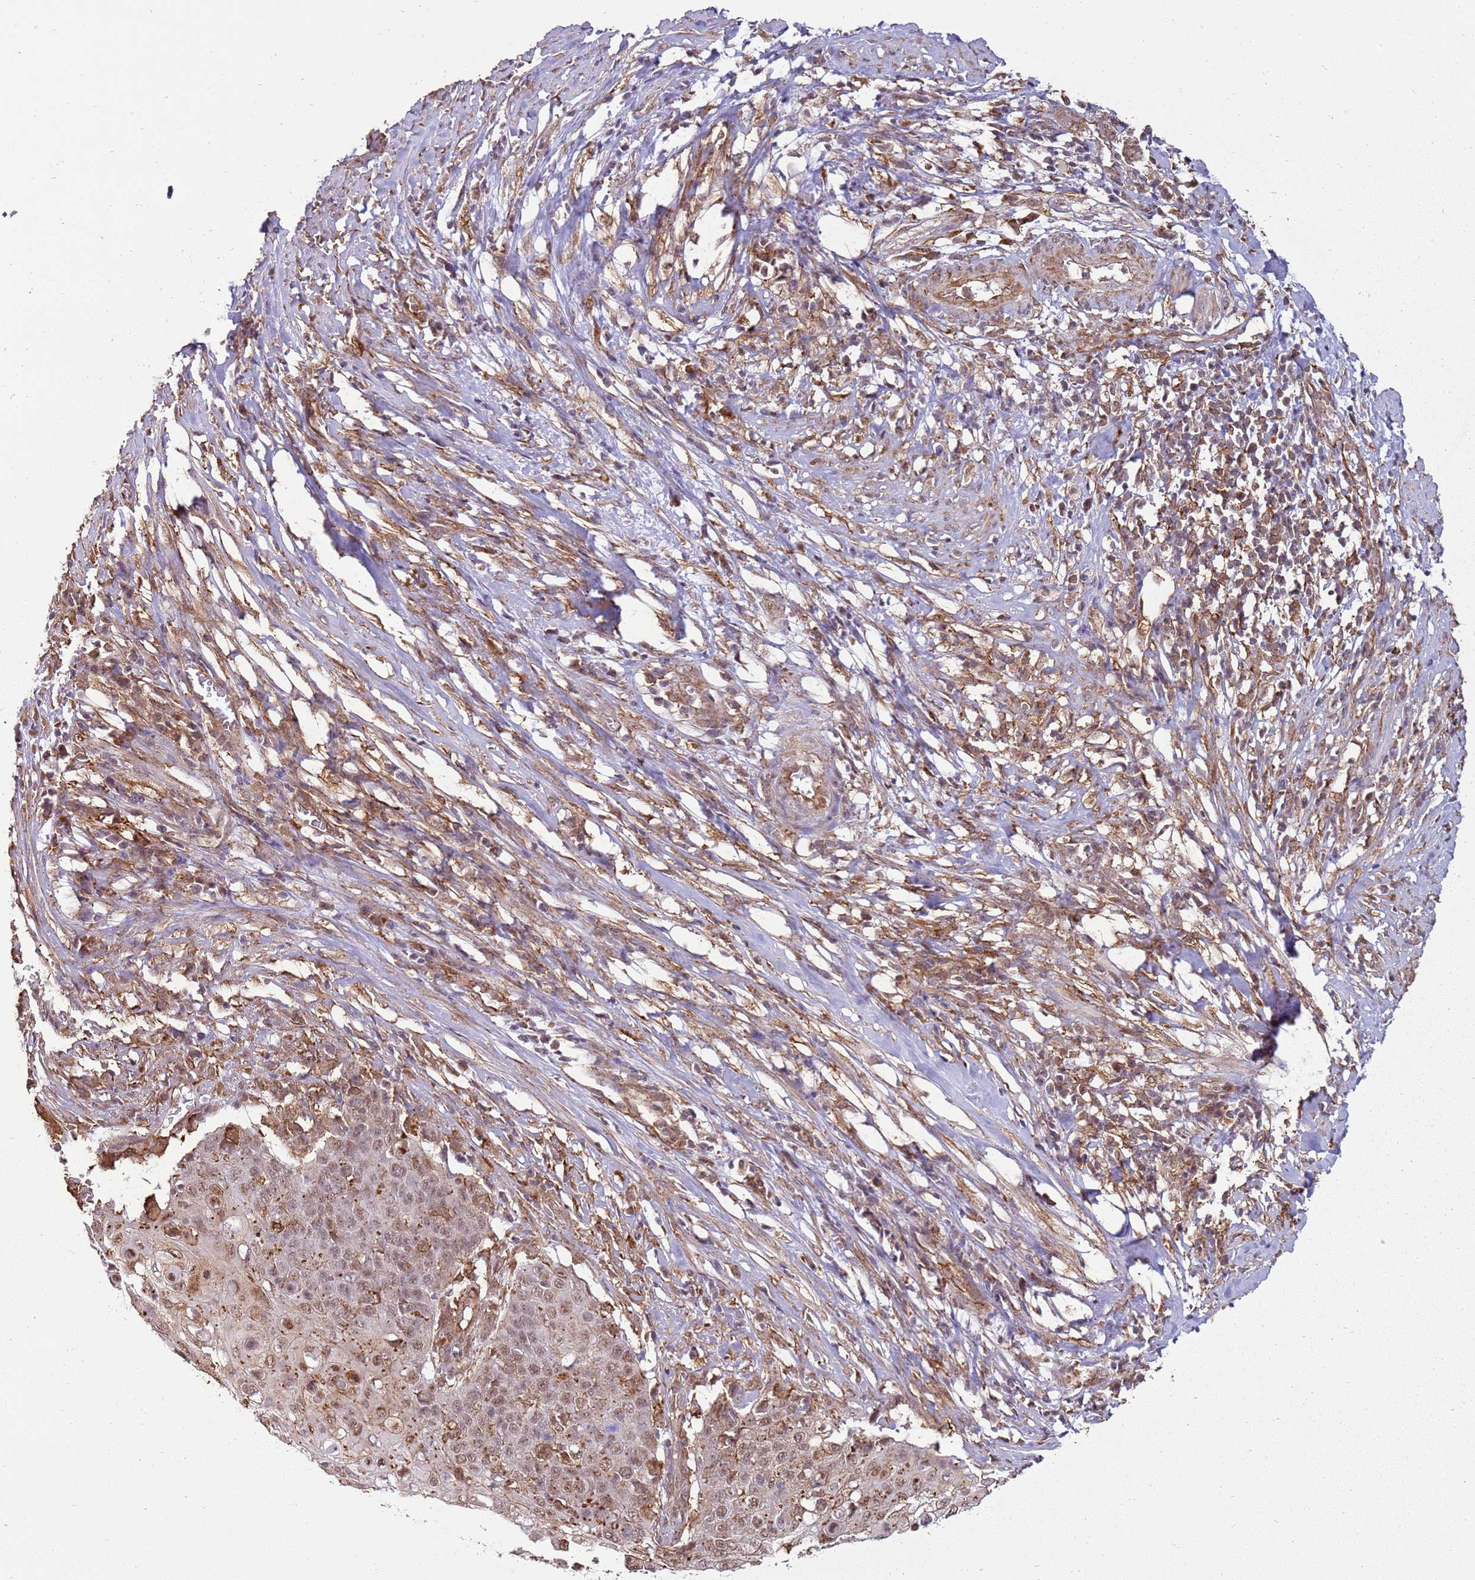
{"staining": {"intensity": "weak", "quantity": ">75%", "location": "cytoplasmic/membranous,nuclear"}, "tissue": "cervical cancer", "cell_type": "Tumor cells", "image_type": "cancer", "snomed": [{"axis": "morphology", "description": "Squamous cell carcinoma, NOS"}, {"axis": "topography", "description": "Cervix"}], "caption": "Brown immunohistochemical staining in human cervical cancer shows weak cytoplasmic/membranous and nuclear expression in about >75% of tumor cells. Using DAB (3,3'-diaminobenzidine) (brown) and hematoxylin (blue) stains, captured at high magnification using brightfield microscopy.", "gene": "GABRE", "patient": {"sex": "female", "age": 39}}